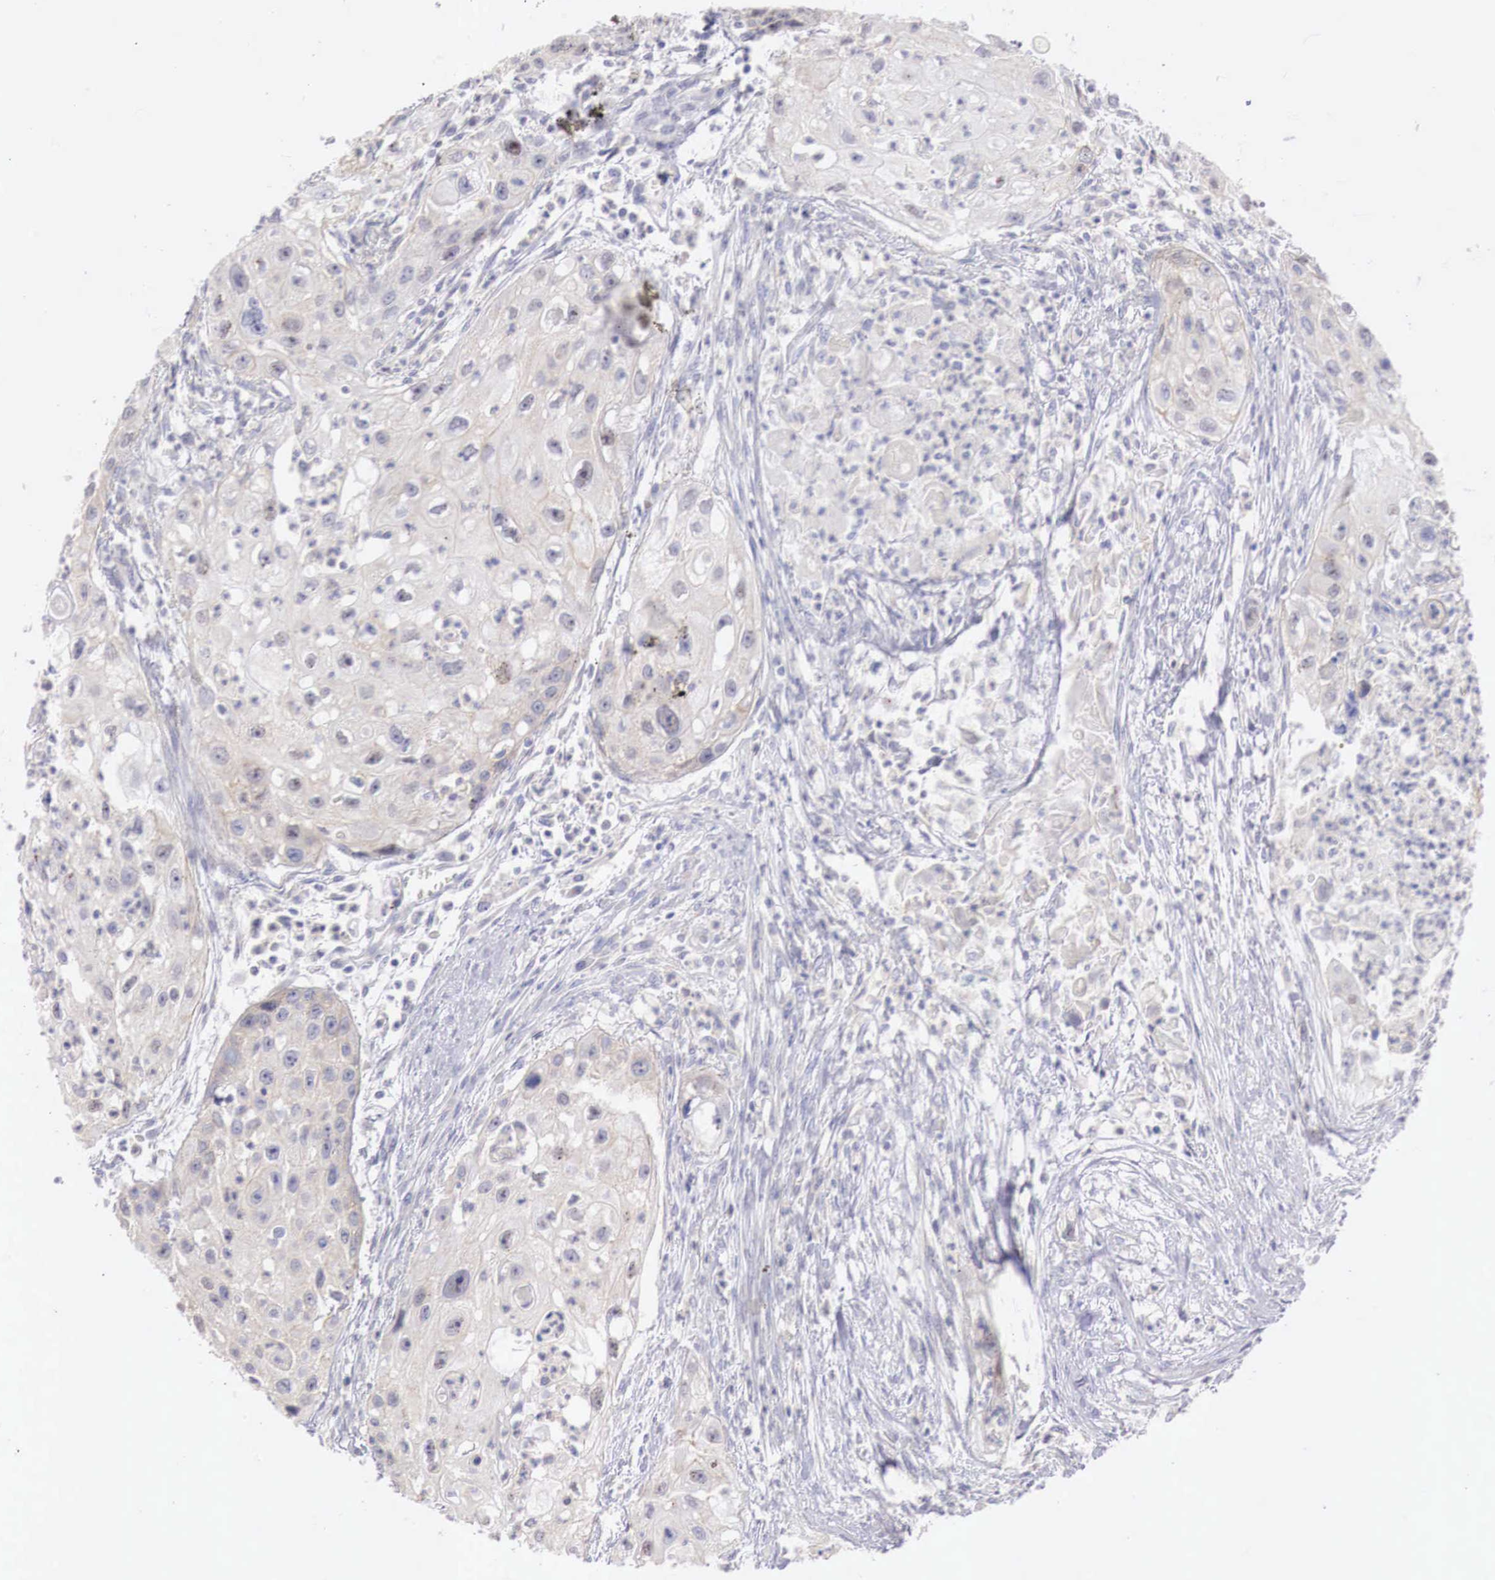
{"staining": {"intensity": "negative", "quantity": "none", "location": "none"}, "tissue": "head and neck cancer", "cell_type": "Tumor cells", "image_type": "cancer", "snomed": [{"axis": "morphology", "description": "Squamous cell carcinoma, NOS"}, {"axis": "topography", "description": "Head-Neck"}], "caption": "Head and neck cancer (squamous cell carcinoma) was stained to show a protein in brown. There is no significant expression in tumor cells.", "gene": "TRIM13", "patient": {"sex": "male", "age": 64}}